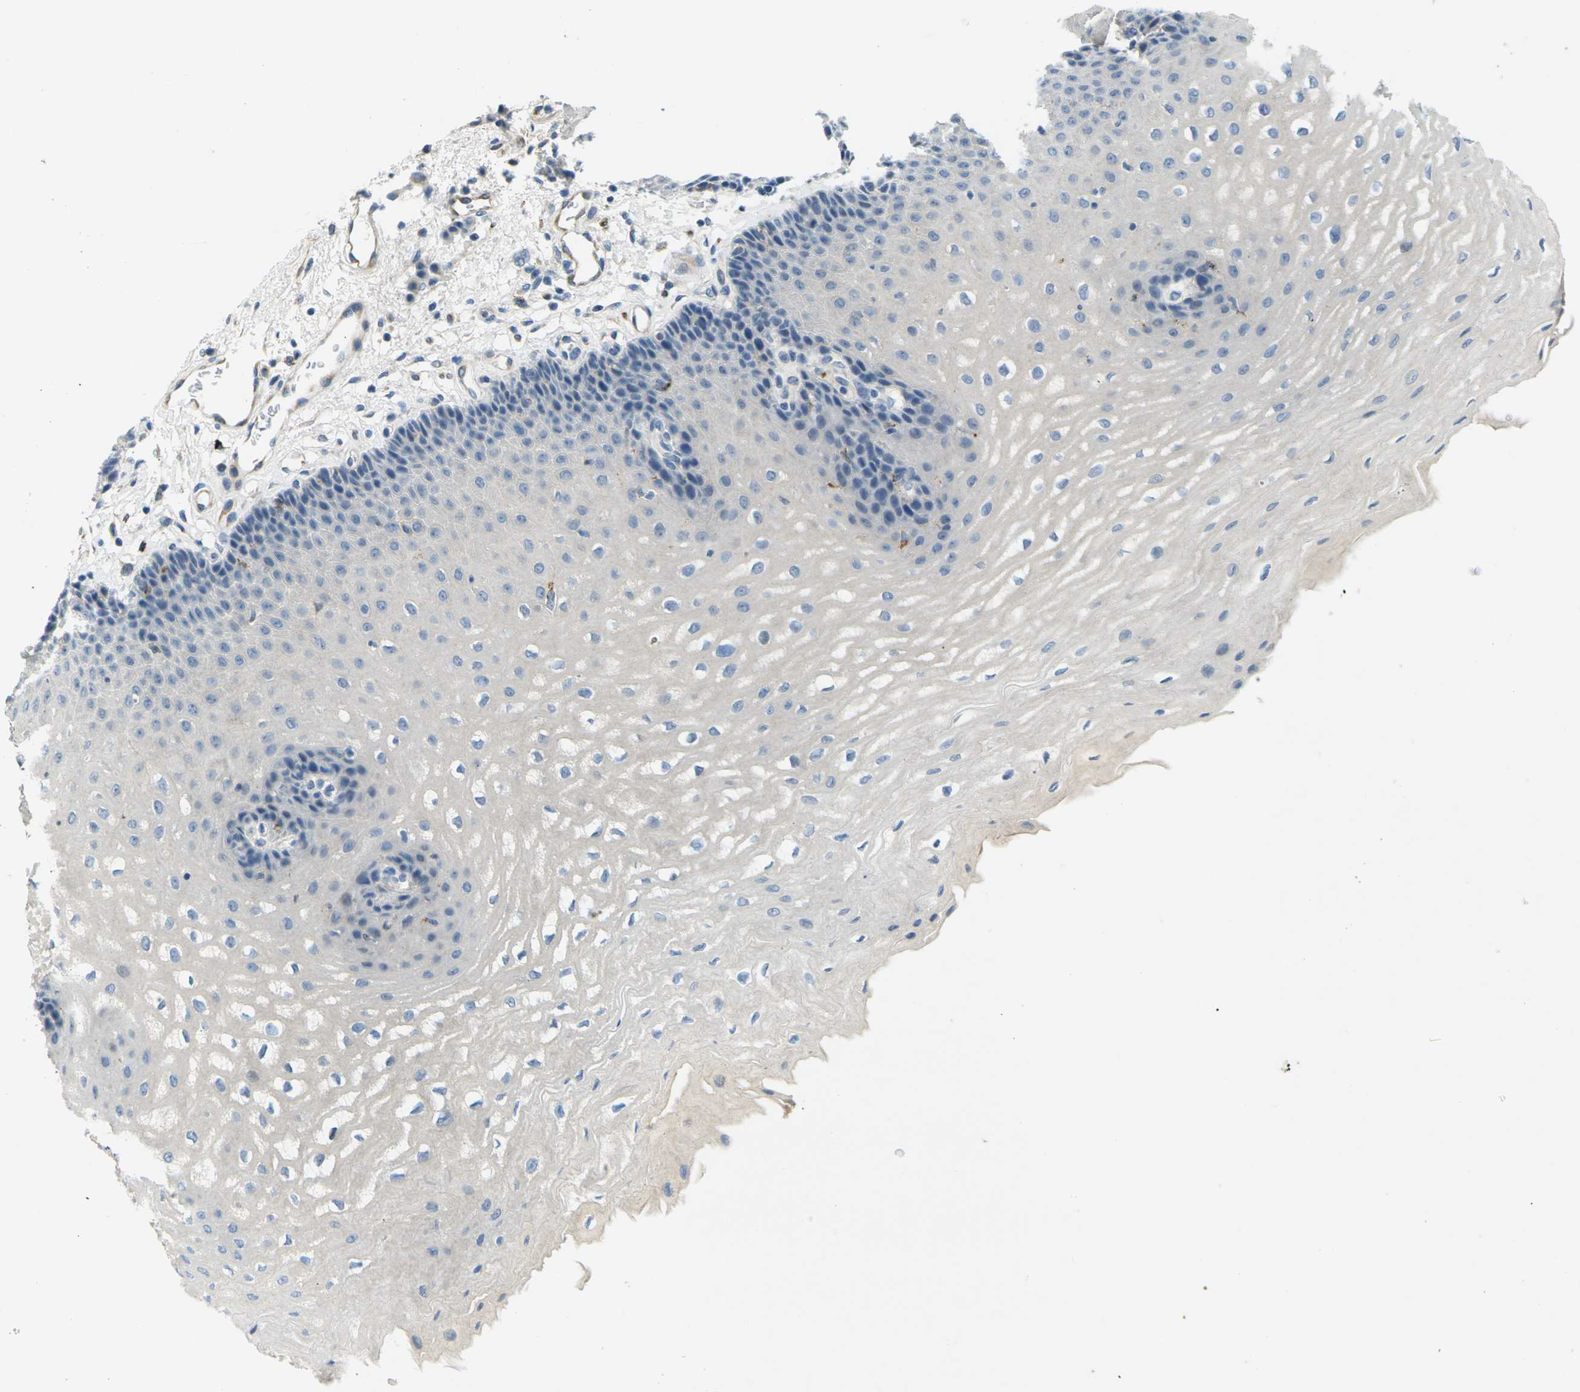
{"staining": {"intensity": "negative", "quantity": "none", "location": "none"}, "tissue": "esophagus", "cell_type": "Squamous epithelial cells", "image_type": "normal", "snomed": [{"axis": "morphology", "description": "Normal tissue, NOS"}, {"axis": "topography", "description": "Esophagus"}], "caption": "Immunohistochemical staining of unremarkable esophagus exhibits no significant positivity in squamous epithelial cells. The staining was performed using DAB to visualize the protein expression in brown, while the nuclei were stained in blue with hematoxylin (Magnification: 20x).", "gene": "CYP2C8", "patient": {"sex": "male", "age": 54}}